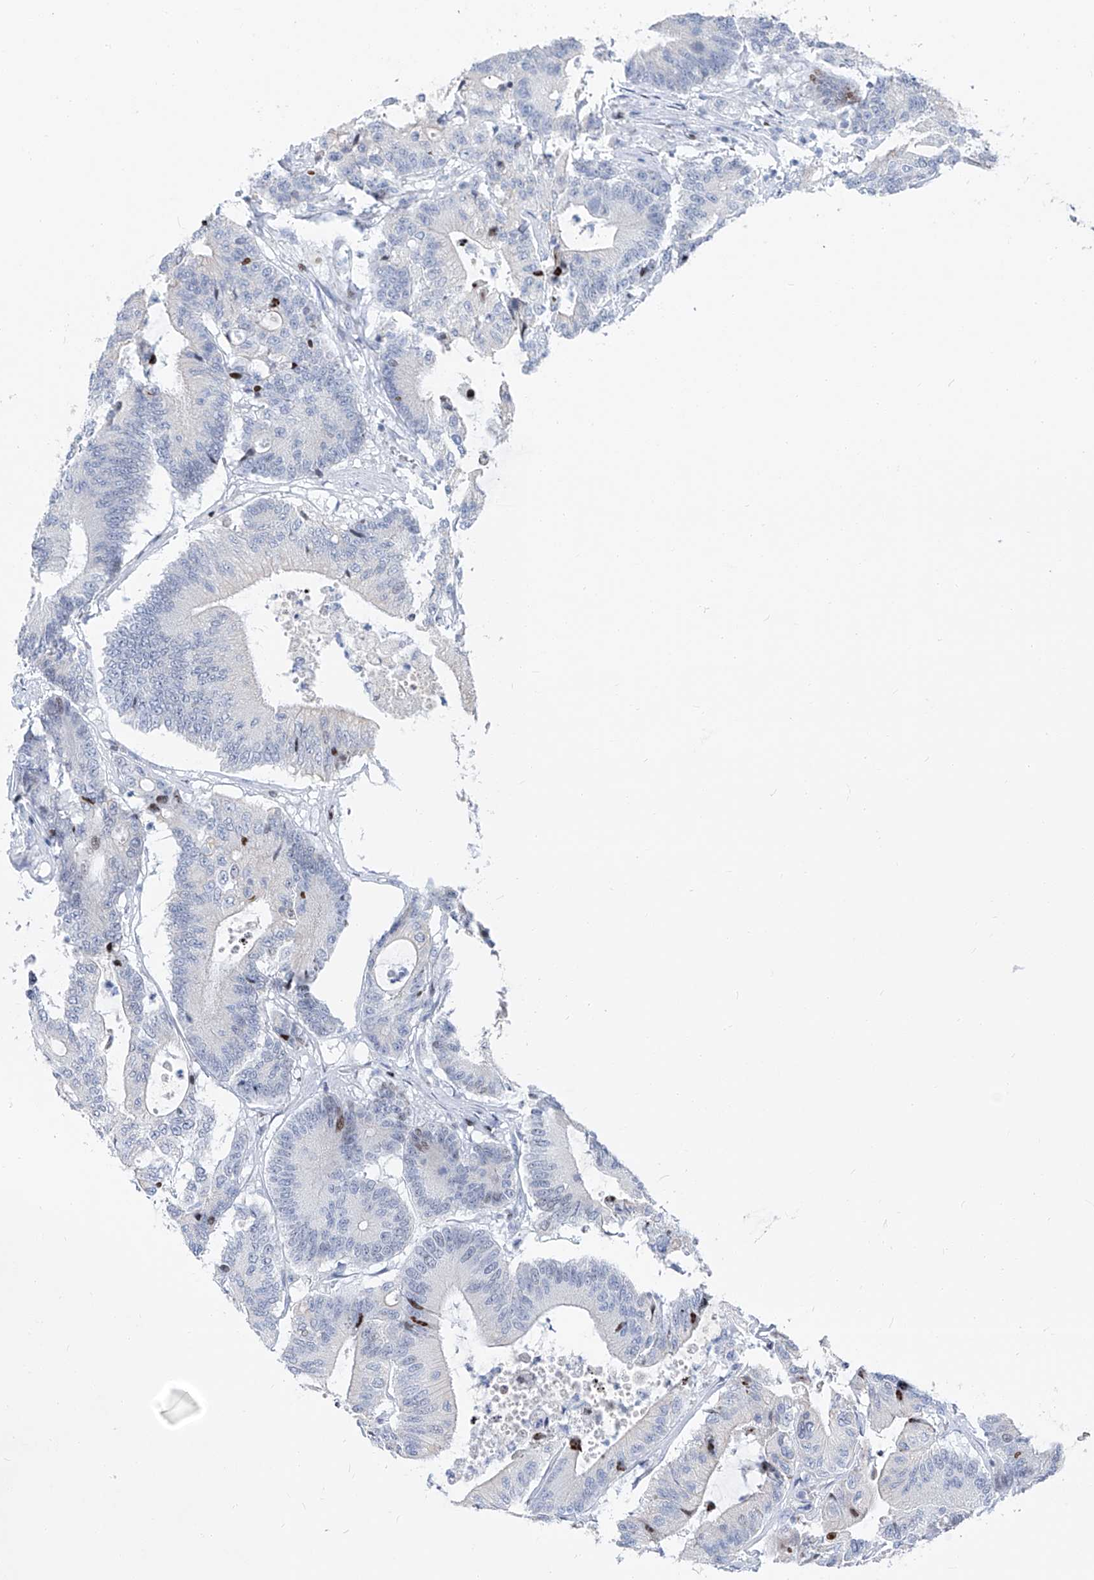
{"staining": {"intensity": "negative", "quantity": "none", "location": "none"}, "tissue": "colorectal cancer", "cell_type": "Tumor cells", "image_type": "cancer", "snomed": [{"axis": "morphology", "description": "Adenocarcinoma, NOS"}, {"axis": "topography", "description": "Colon"}], "caption": "The micrograph shows no staining of tumor cells in colorectal cancer (adenocarcinoma).", "gene": "FRS3", "patient": {"sex": "female", "age": 84}}